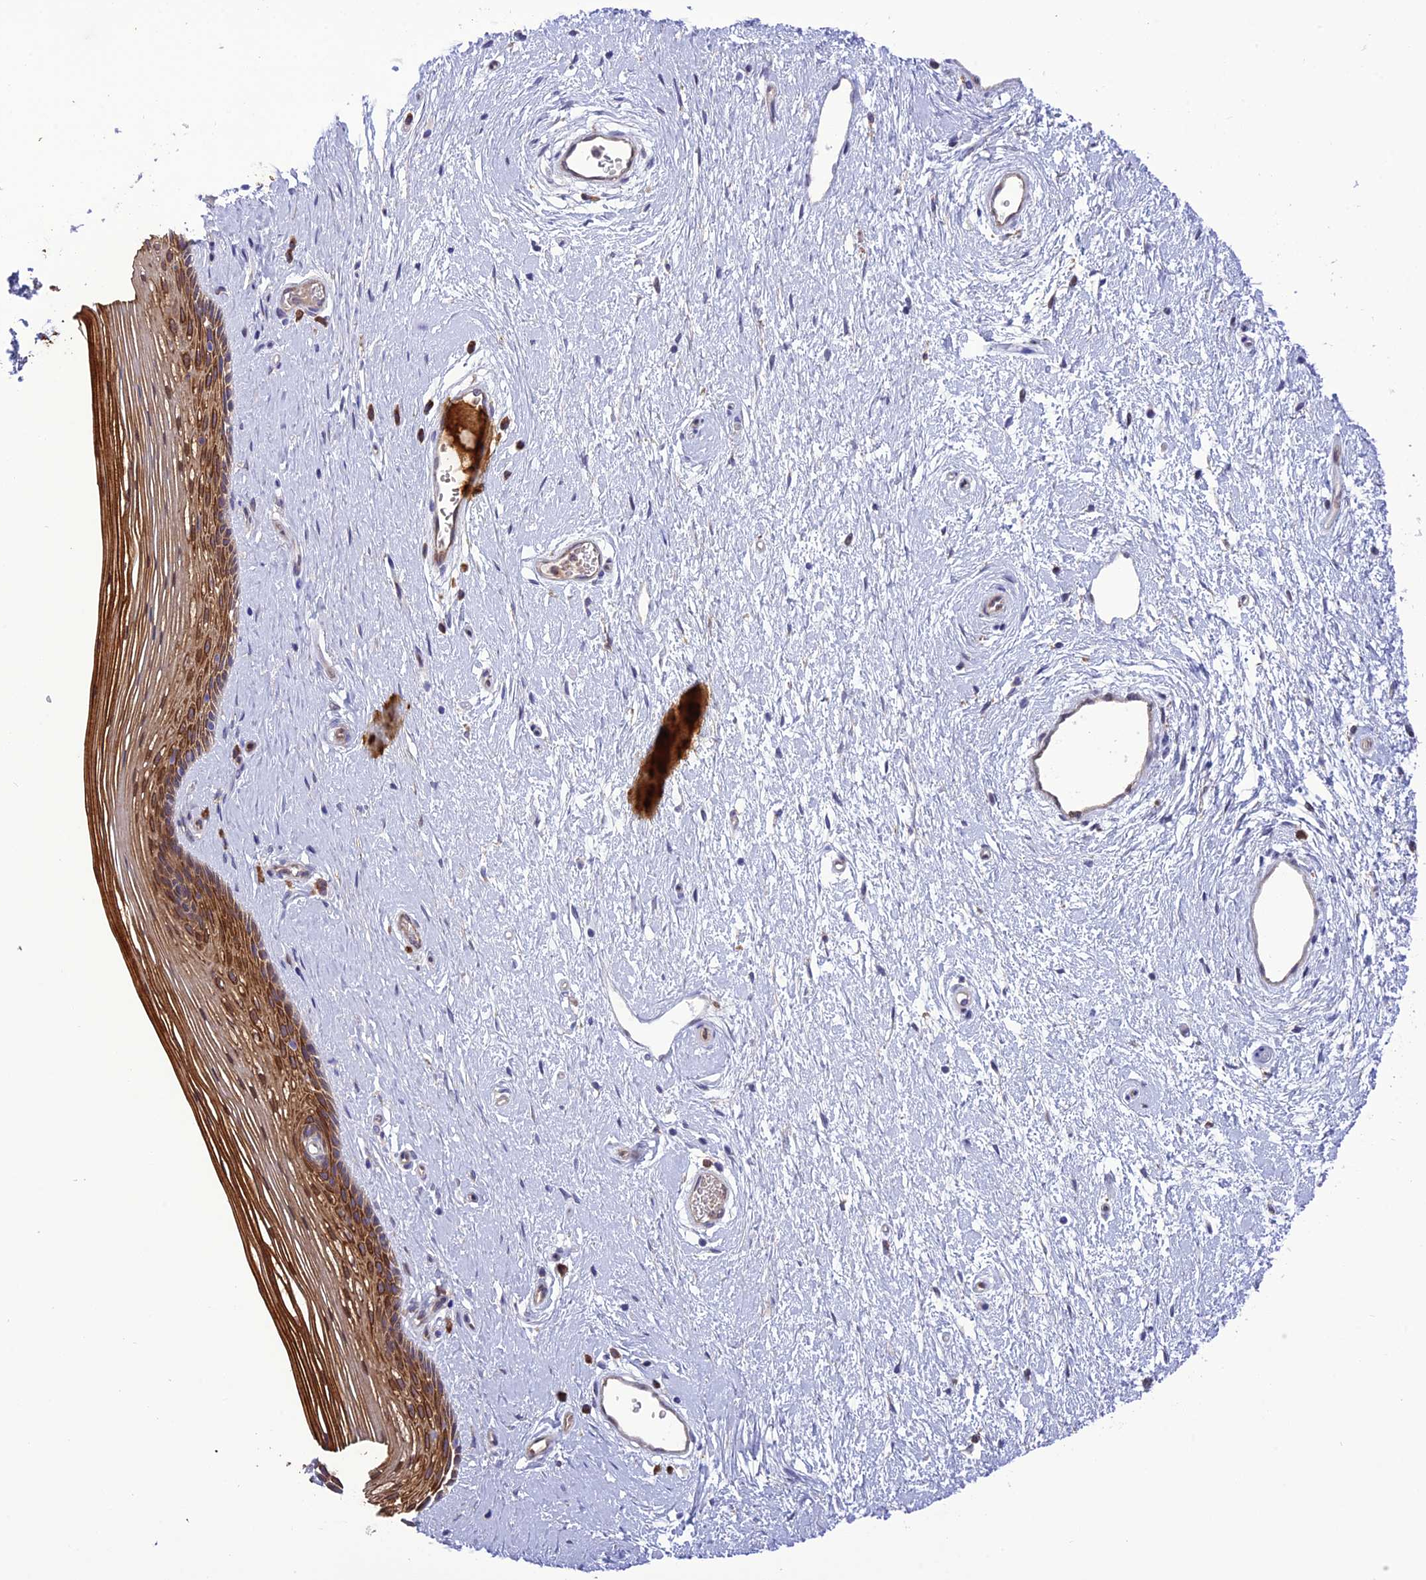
{"staining": {"intensity": "strong", "quantity": ">75%", "location": "cytoplasmic/membranous"}, "tissue": "vagina", "cell_type": "Squamous epithelial cells", "image_type": "normal", "snomed": [{"axis": "morphology", "description": "Normal tissue, NOS"}, {"axis": "topography", "description": "Vagina"}], "caption": "Protein expression analysis of benign vagina reveals strong cytoplasmic/membranous positivity in about >75% of squamous epithelial cells. (Stains: DAB in brown, nuclei in blue, Microscopy: brightfield microscopy at high magnification).", "gene": "JMY", "patient": {"sex": "female", "age": 46}}